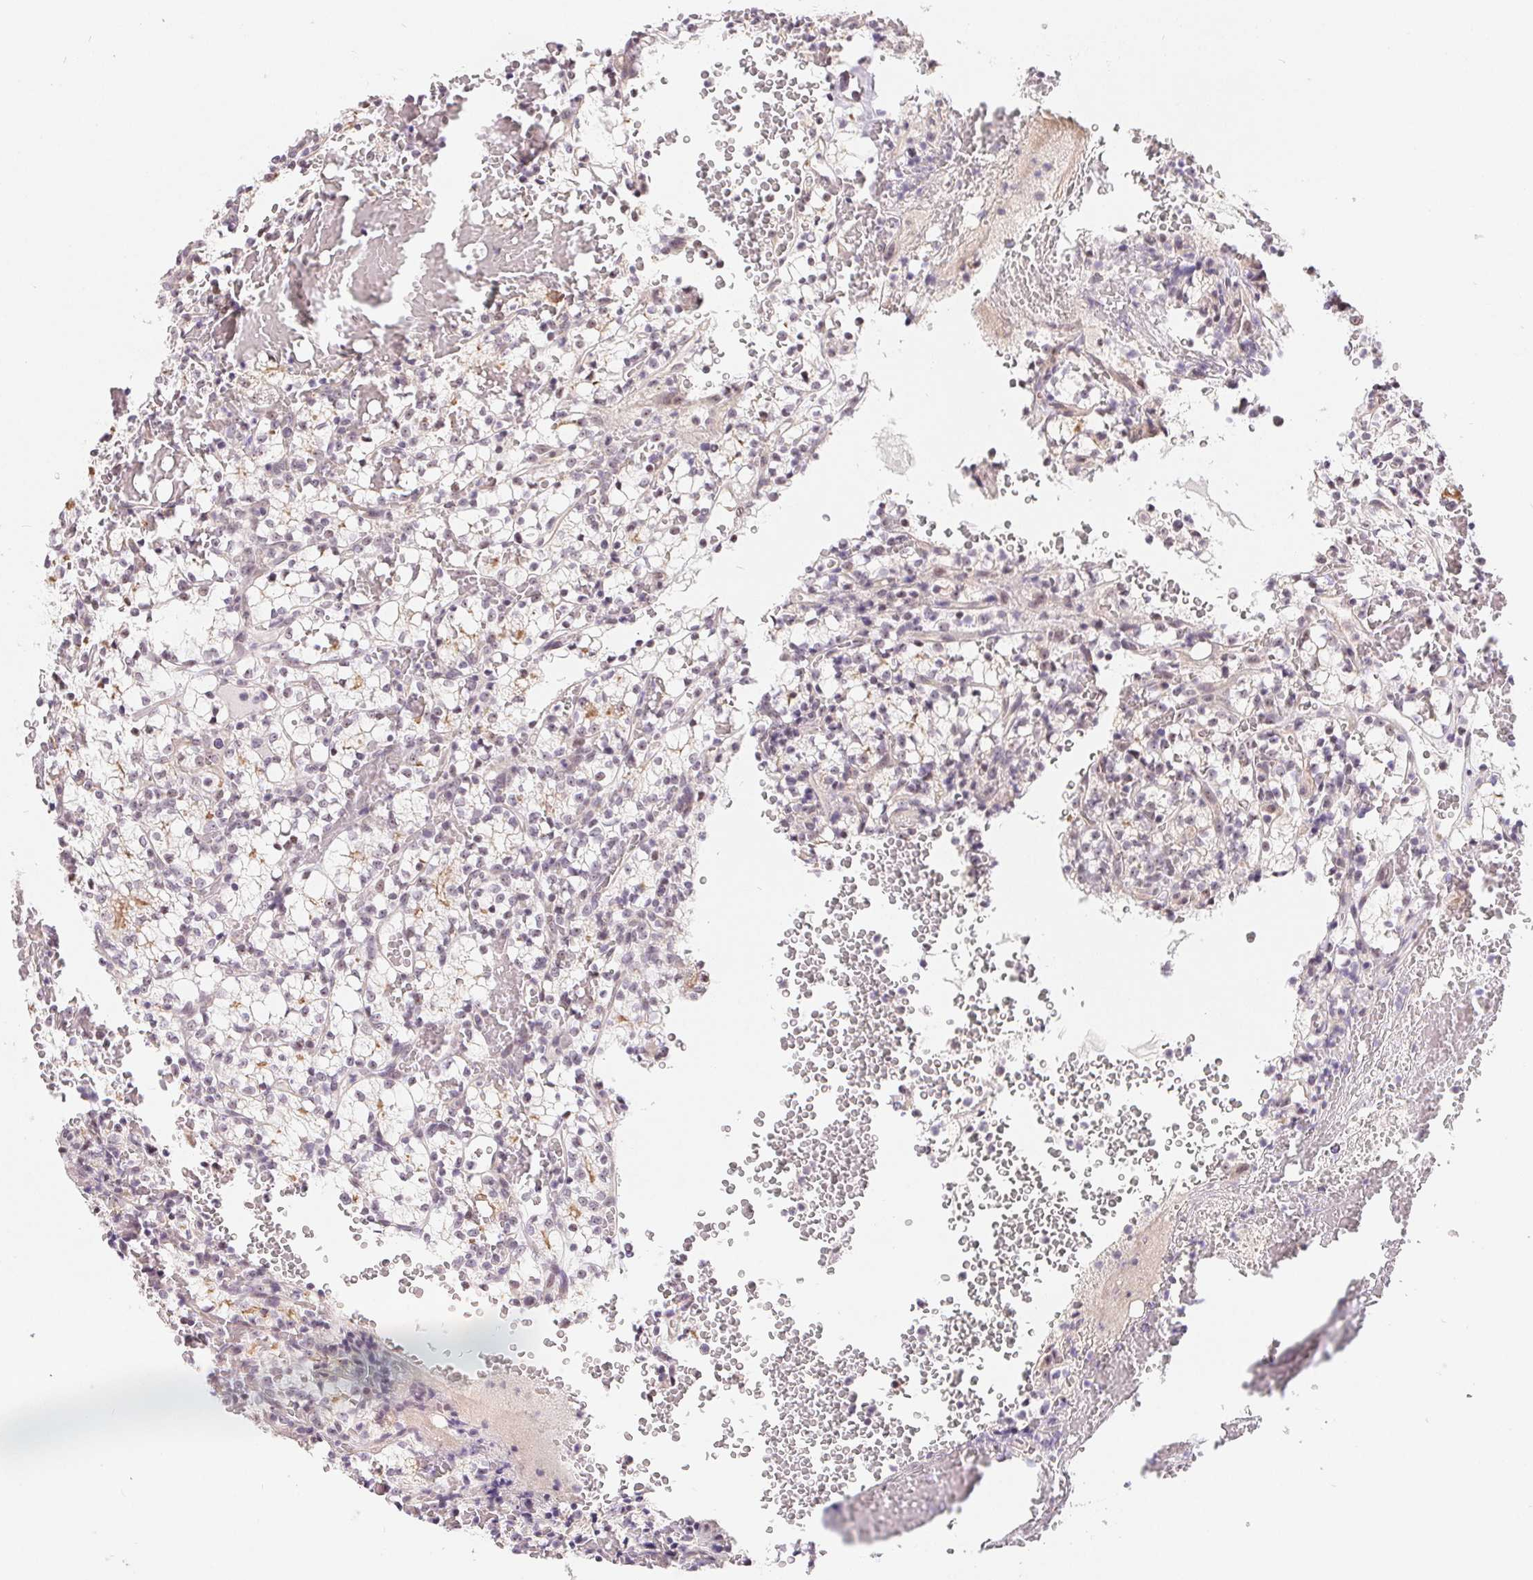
{"staining": {"intensity": "negative", "quantity": "none", "location": "none"}, "tissue": "renal cancer", "cell_type": "Tumor cells", "image_type": "cancer", "snomed": [{"axis": "morphology", "description": "Adenocarcinoma, NOS"}, {"axis": "topography", "description": "Kidney"}], "caption": "There is no significant expression in tumor cells of renal adenocarcinoma.", "gene": "LCA5L", "patient": {"sex": "female", "age": 69}}